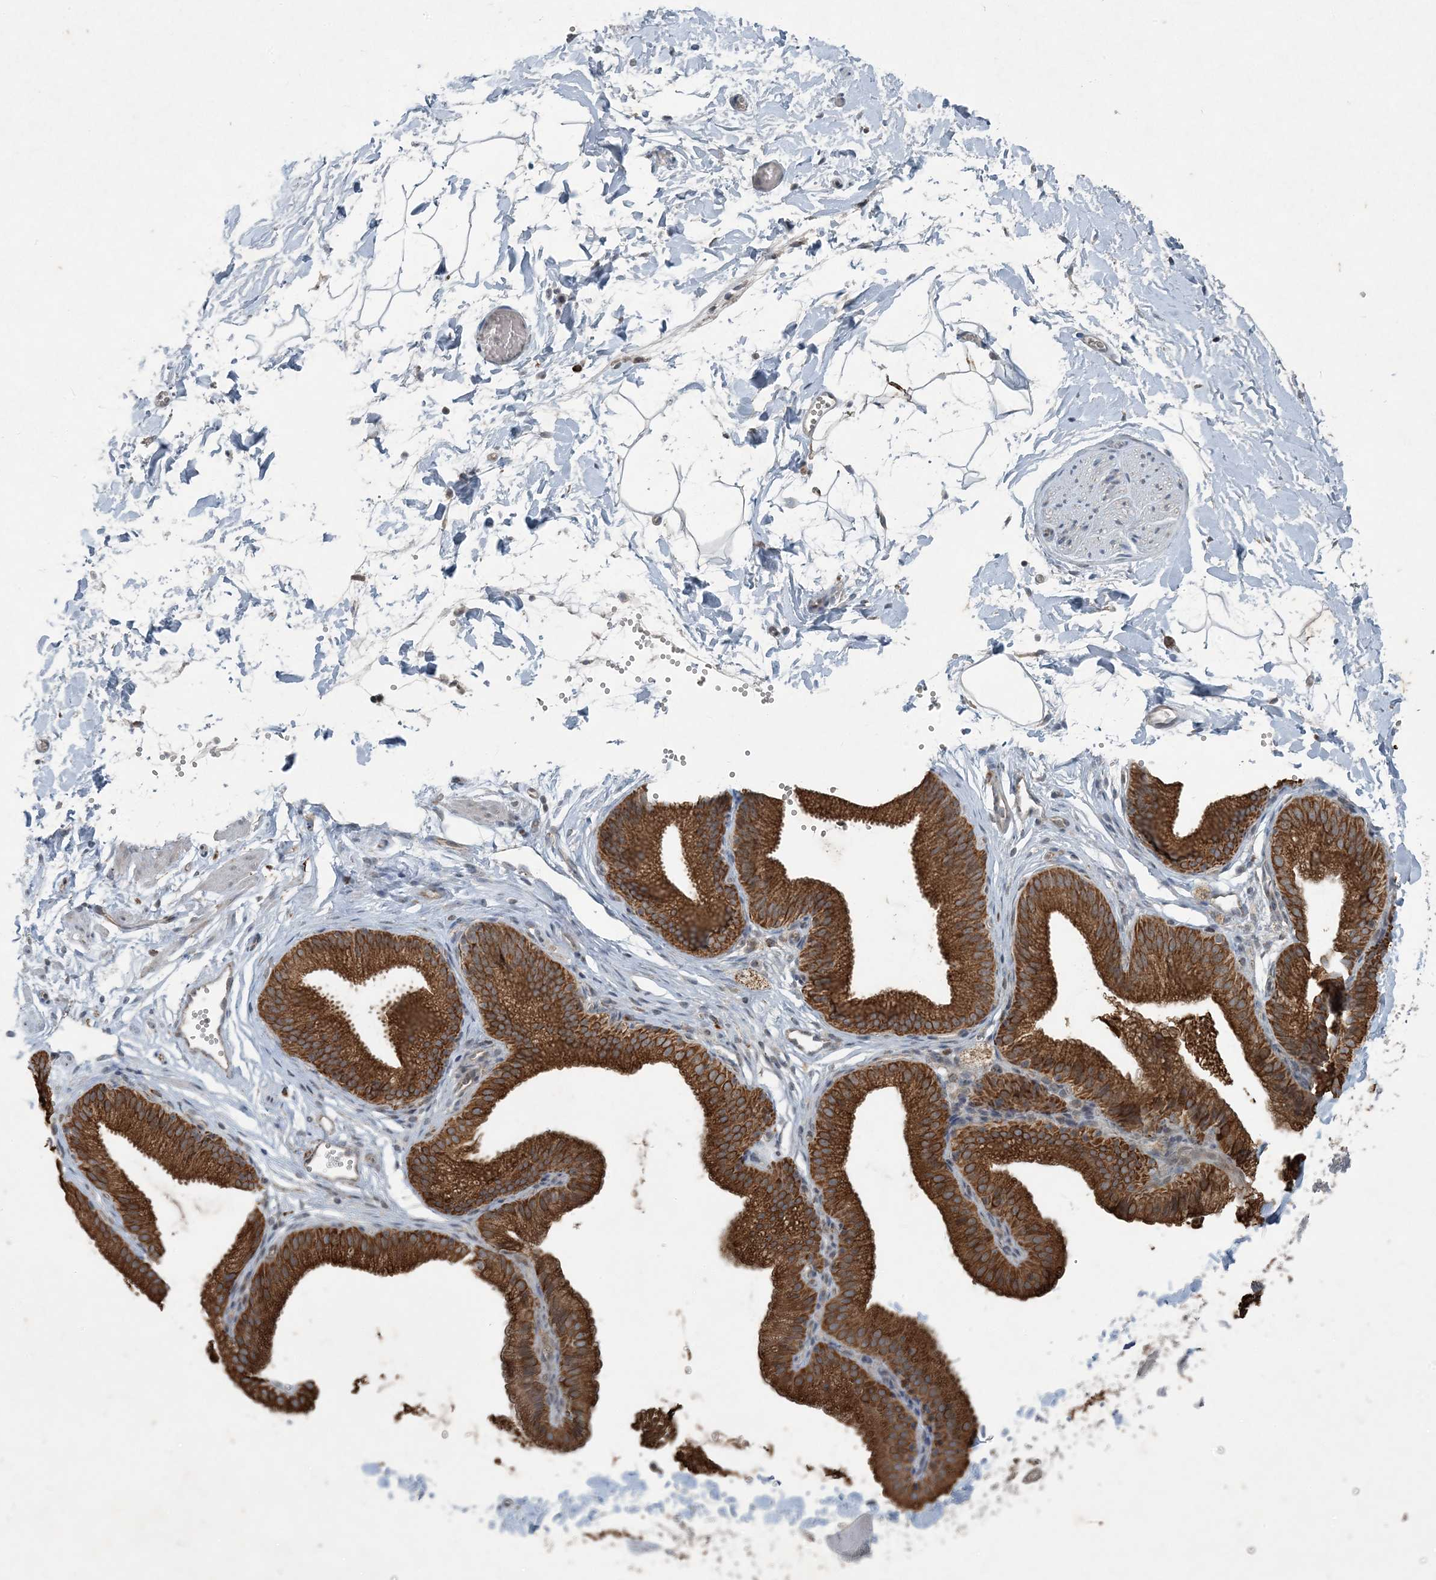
{"staining": {"intensity": "moderate", "quantity": "25%-75%", "location": "cytoplasmic/membranous"}, "tissue": "adipose tissue", "cell_type": "Adipocytes", "image_type": "normal", "snomed": [{"axis": "morphology", "description": "Normal tissue, NOS"}, {"axis": "topography", "description": "Gallbladder"}, {"axis": "topography", "description": "Peripheral nerve tissue"}], "caption": "Brown immunohistochemical staining in unremarkable human adipose tissue reveals moderate cytoplasmic/membranous expression in about 25%-75% of adipocytes.", "gene": "PC", "patient": {"sex": "male", "age": 38}}